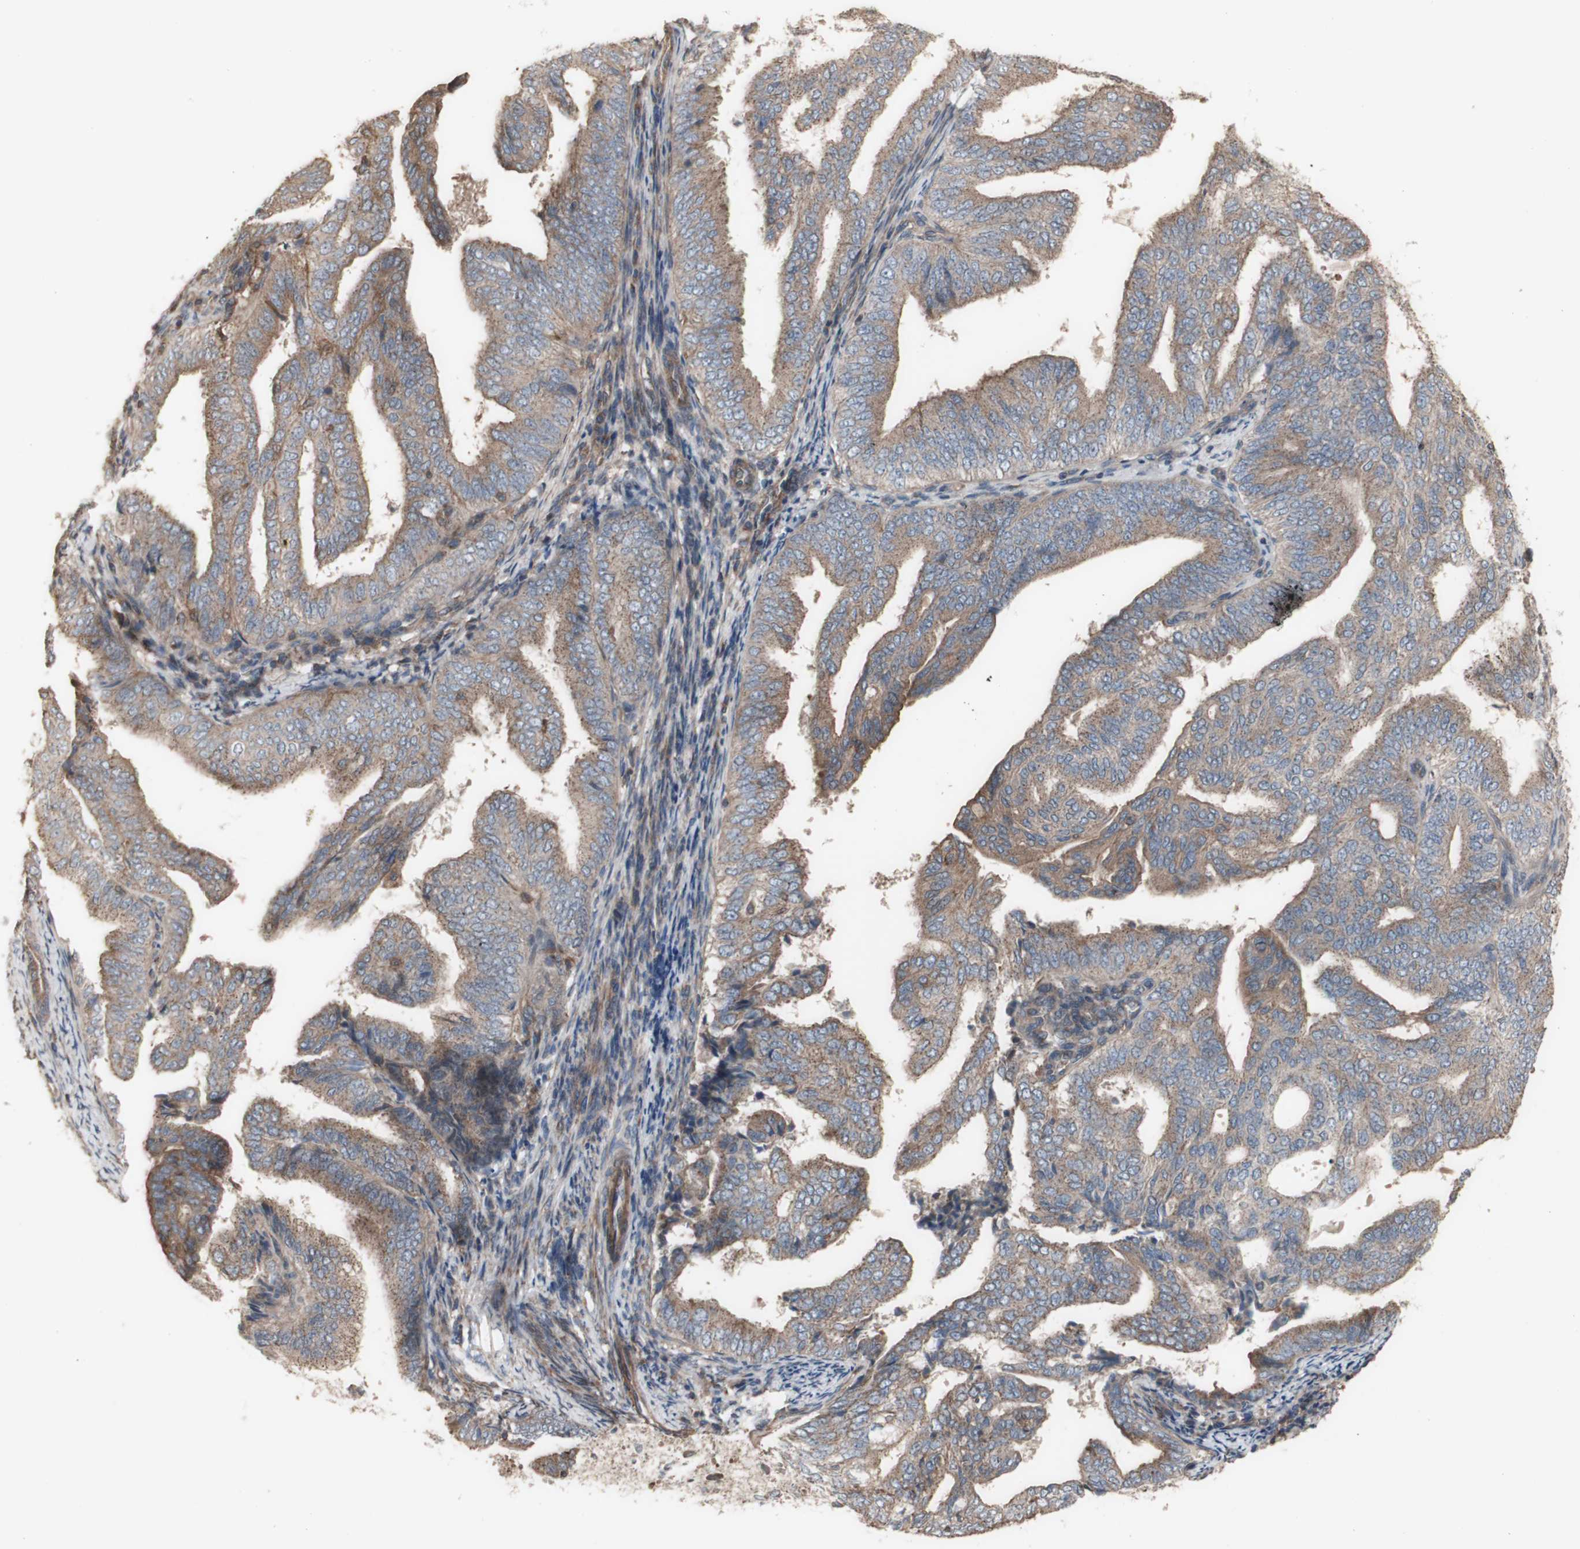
{"staining": {"intensity": "moderate", "quantity": ">75%", "location": "cytoplasmic/membranous"}, "tissue": "endometrial cancer", "cell_type": "Tumor cells", "image_type": "cancer", "snomed": [{"axis": "morphology", "description": "Adenocarcinoma, NOS"}, {"axis": "topography", "description": "Endometrium"}], "caption": "Protein expression analysis of human endometrial adenocarcinoma reveals moderate cytoplasmic/membranous expression in about >75% of tumor cells.", "gene": "COPB1", "patient": {"sex": "female", "age": 58}}